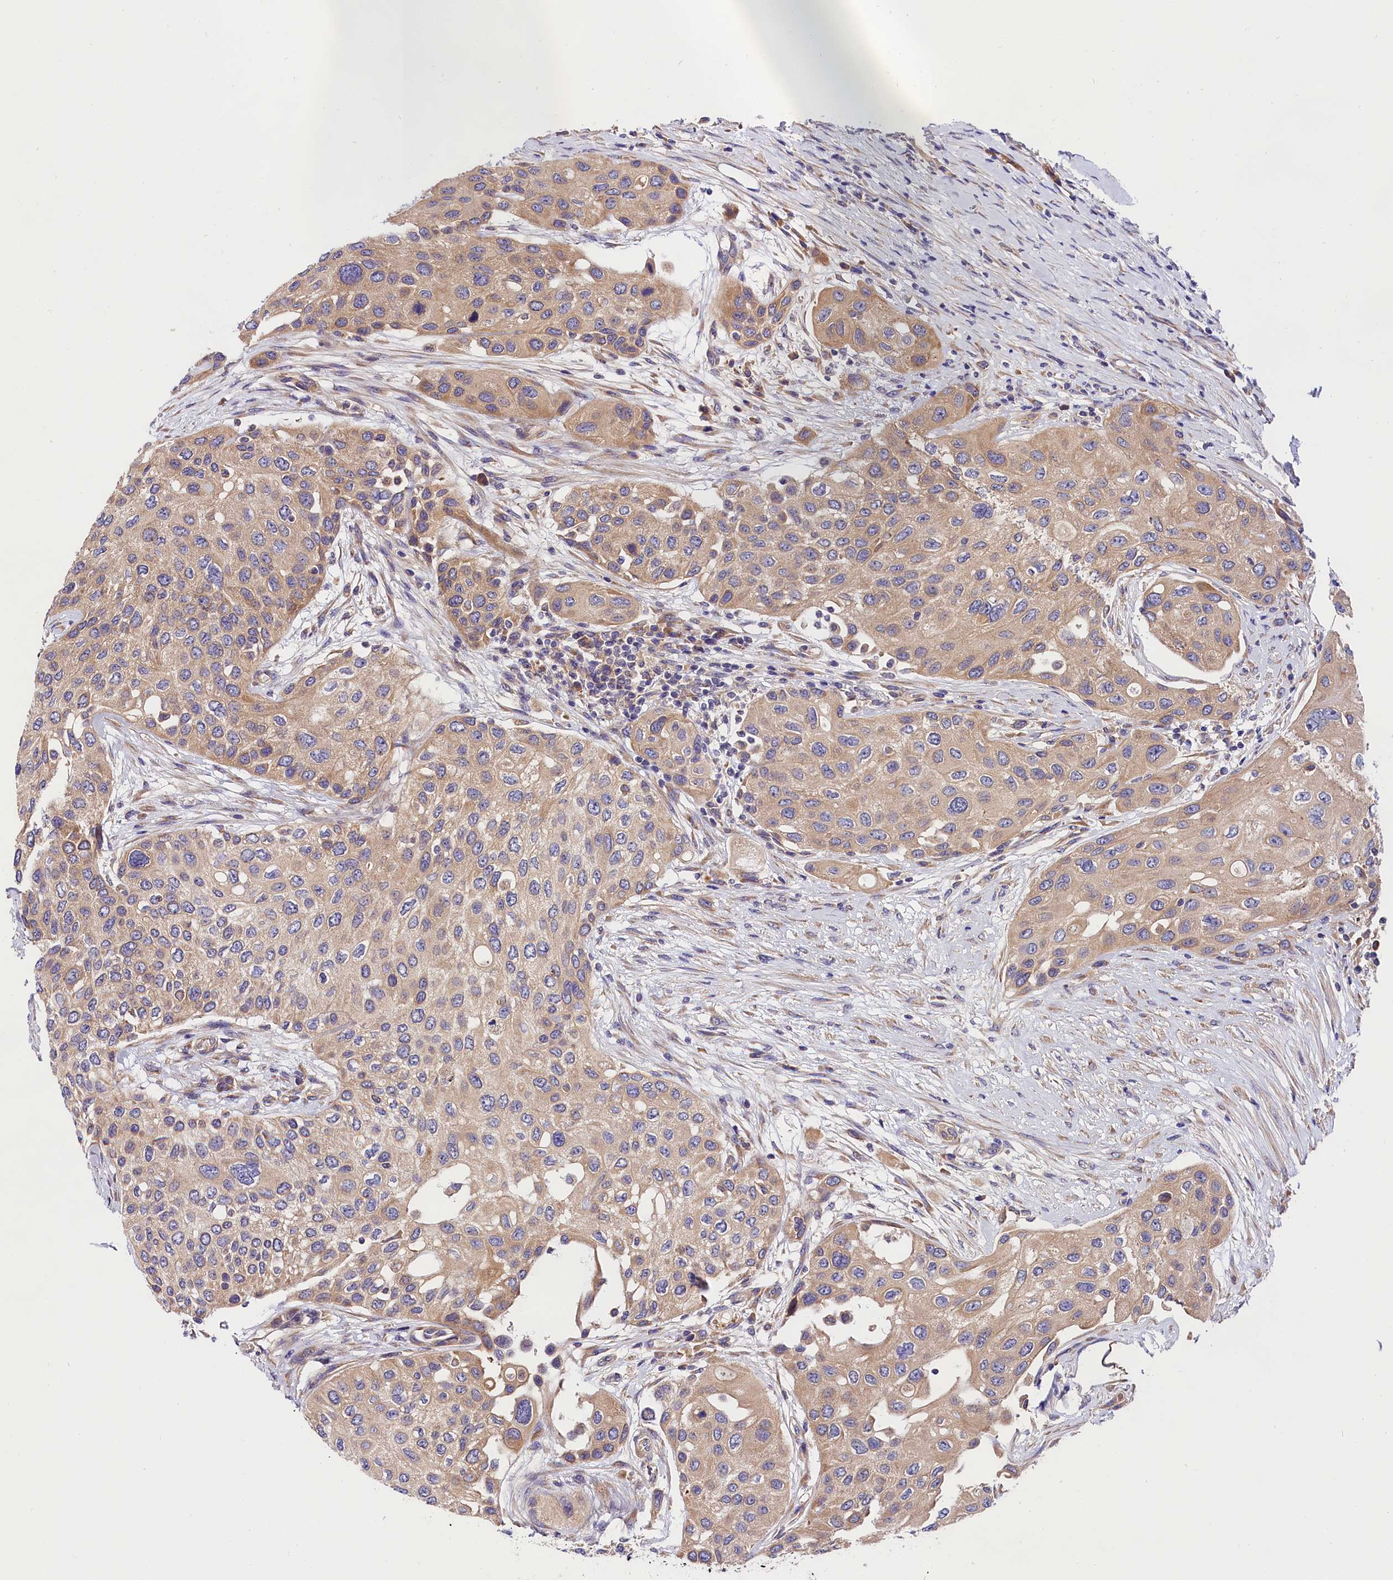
{"staining": {"intensity": "weak", "quantity": "<25%", "location": "cytoplasmic/membranous"}, "tissue": "urothelial cancer", "cell_type": "Tumor cells", "image_type": "cancer", "snomed": [{"axis": "morphology", "description": "Normal tissue, NOS"}, {"axis": "morphology", "description": "Urothelial carcinoma, High grade"}, {"axis": "topography", "description": "Vascular tissue"}, {"axis": "topography", "description": "Urinary bladder"}], "caption": "The IHC micrograph has no significant expression in tumor cells of high-grade urothelial carcinoma tissue.", "gene": "SPG11", "patient": {"sex": "female", "age": 56}}